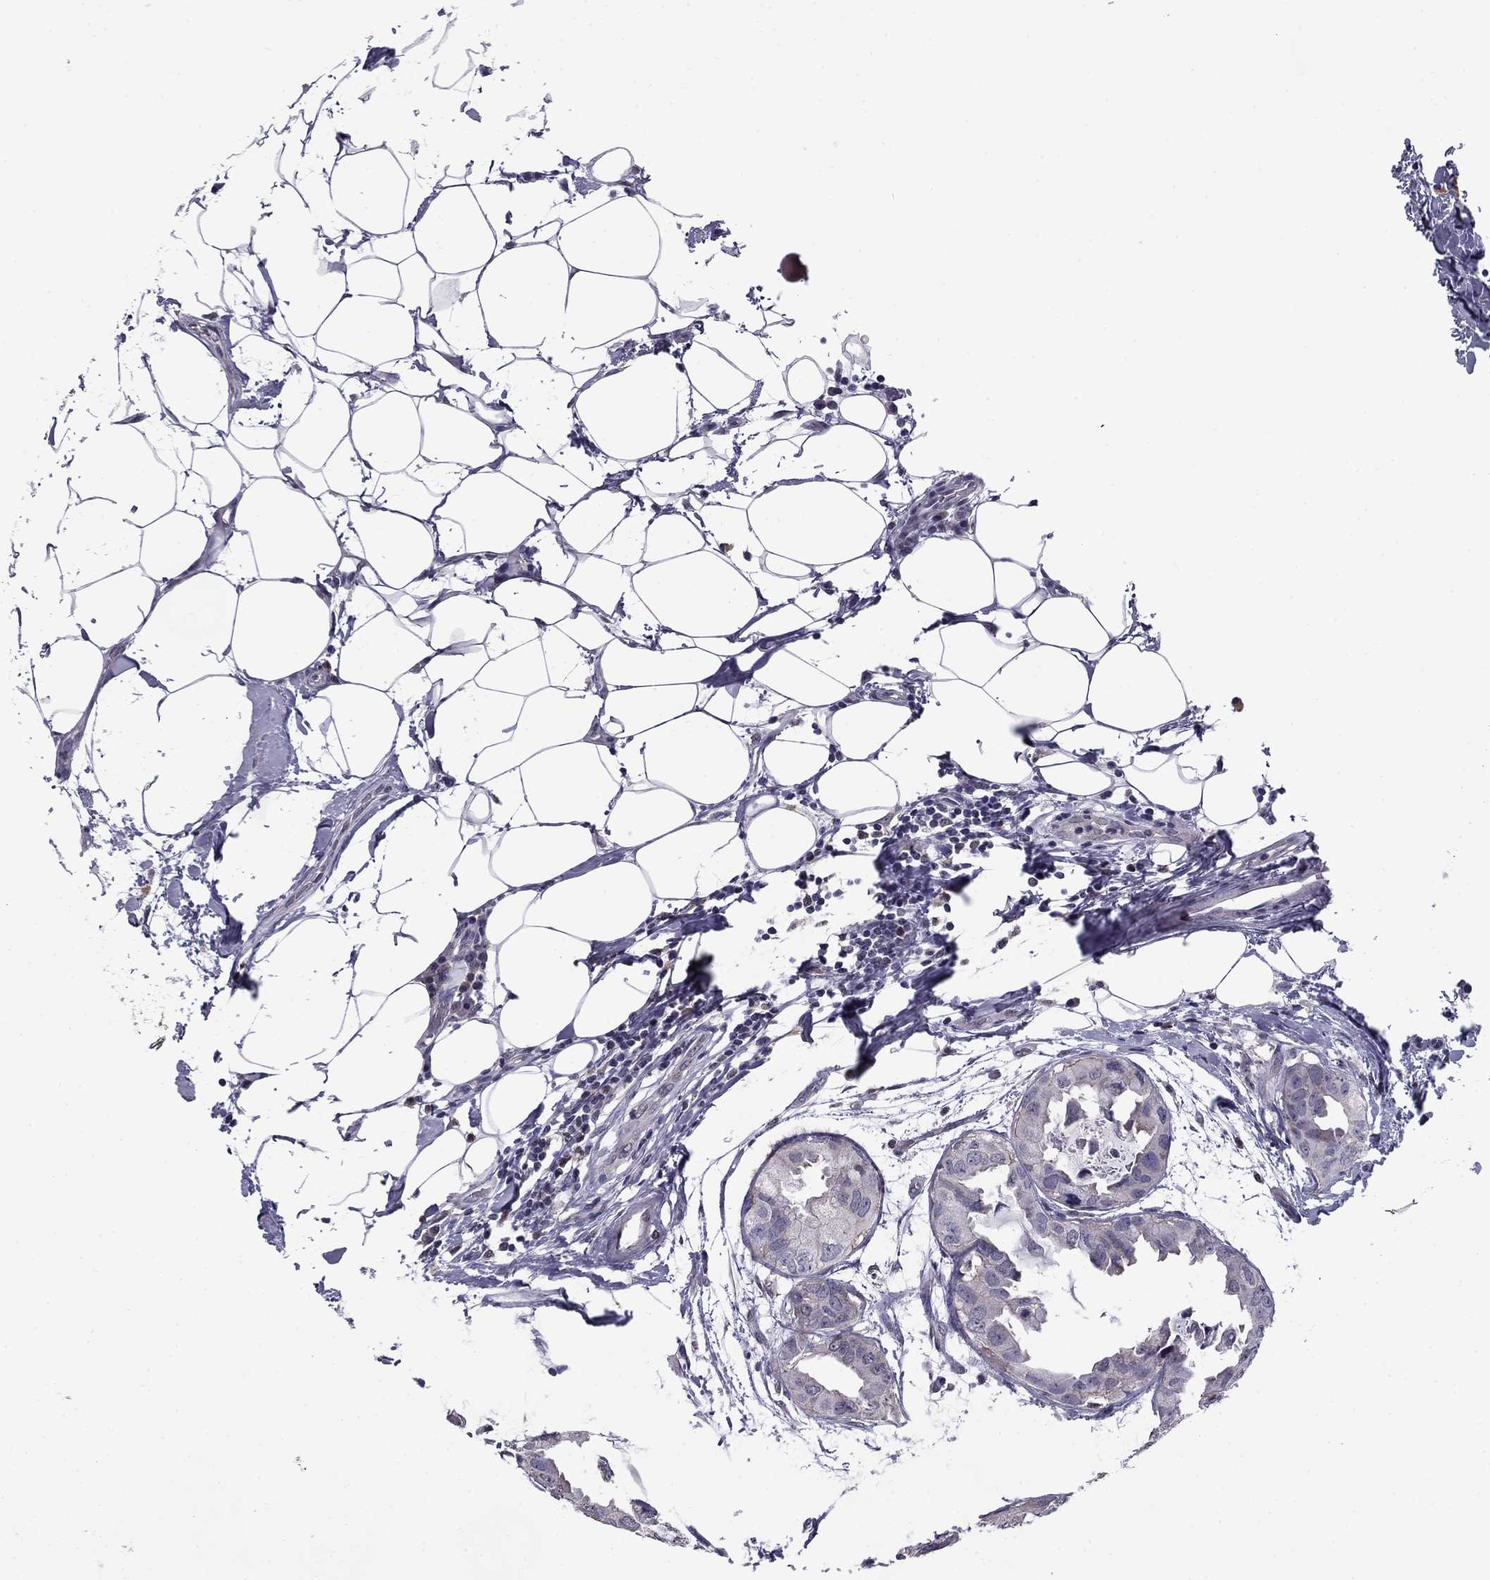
{"staining": {"intensity": "negative", "quantity": "none", "location": "none"}, "tissue": "breast cancer", "cell_type": "Tumor cells", "image_type": "cancer", "snomed": [{"axis": "morphology", "description": "Normal tissue, NOS"}, {"axis": "morphology", "description": "Duct carcinoma"}, {"axis": "topography", "description": "Breast"}], "caption": "Tumor cells are negative for protein expression in human breast cancer (infiltrating ductal carcinoma).", "gene": "HCN1", "patient": {"sex": "female", "age": 40}}